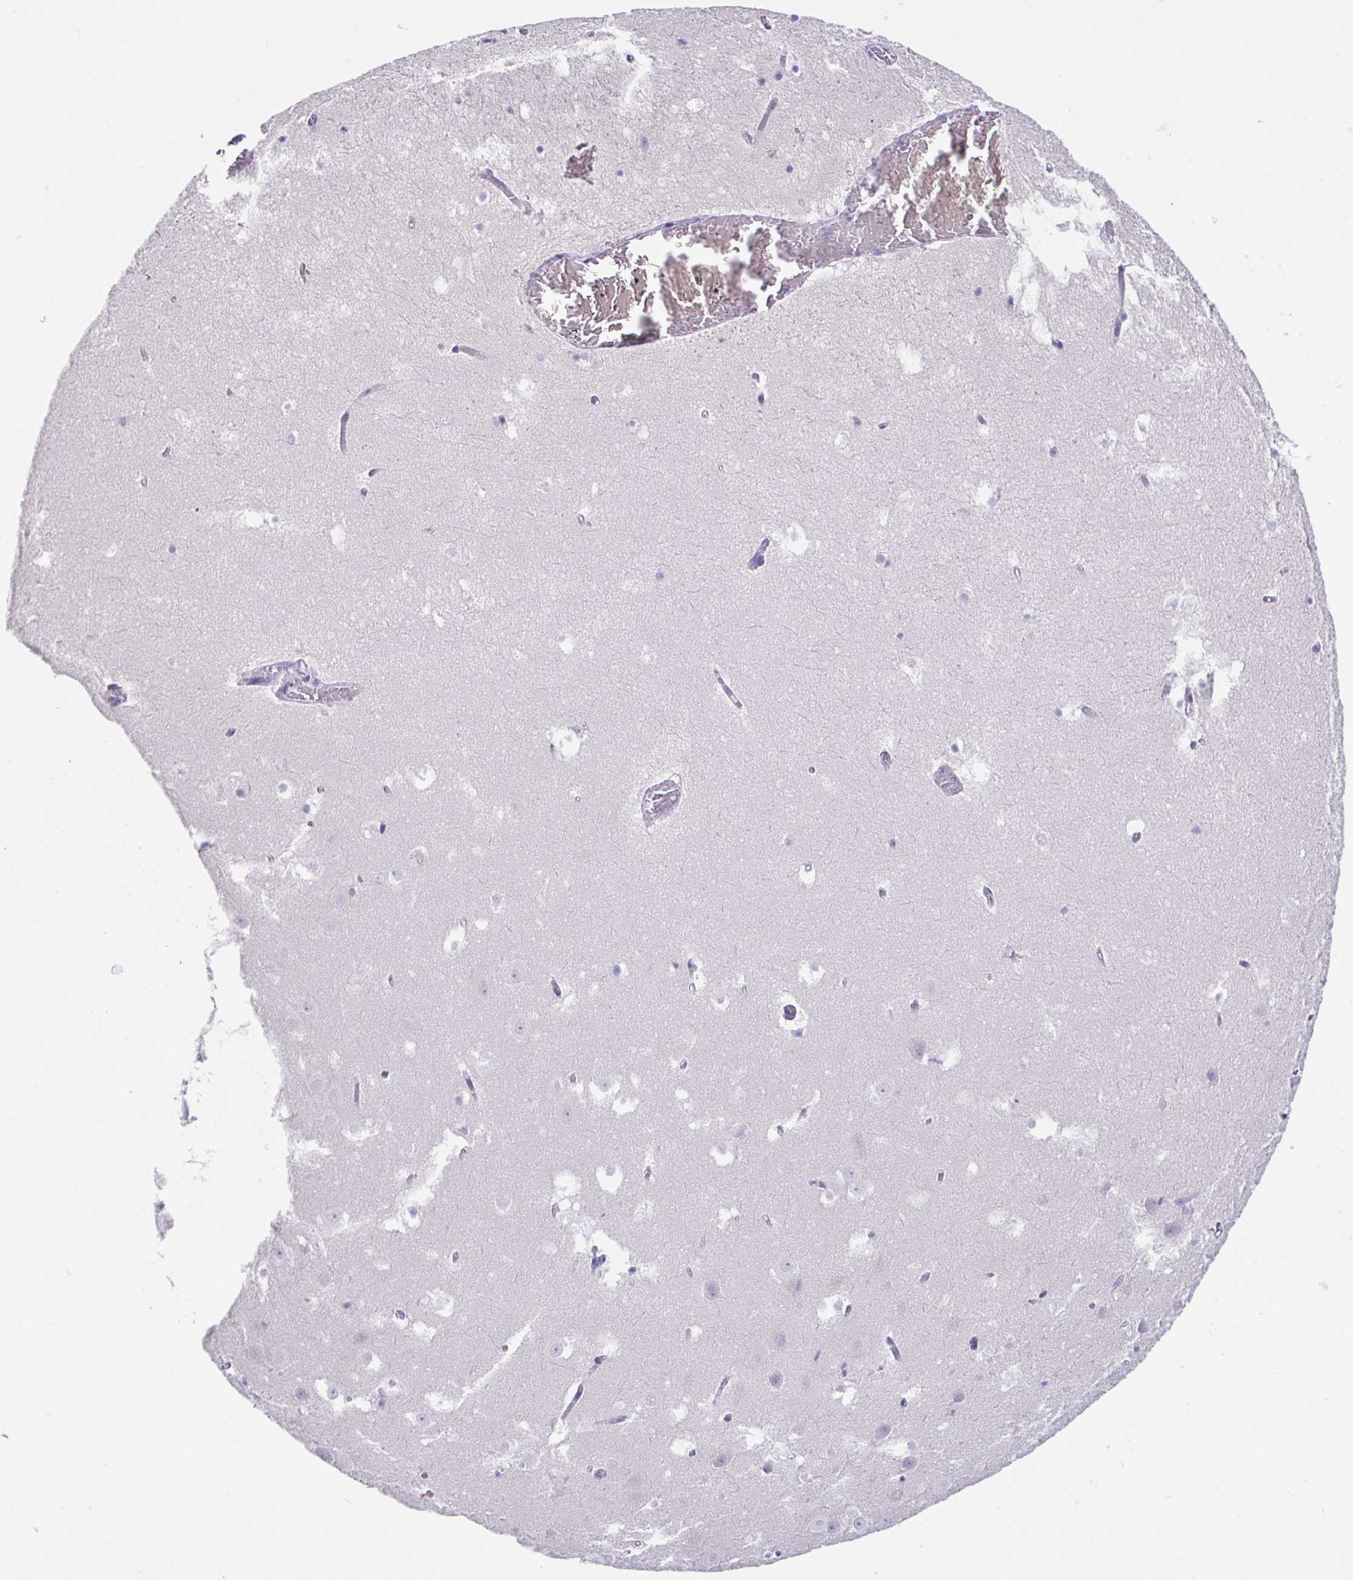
{"staining": {"intensity": "negative", "quantity": "none", "location": "none"}, "tissue": "hippocampus", "cell_type": "Glial cells", "image_type": "normal", "snomed": [{"axis": "morphology", "description": "Normal tissue, NOS"}, {"axis": "topography", "description": "Hippocampus"}], "caption": "This is a photomicrograph of IHC staining of unremarkable hippocampus, which shows no positivity in glial cells.", "gene": "HACD4", "patient": {"sex": "female", "age": 52}}